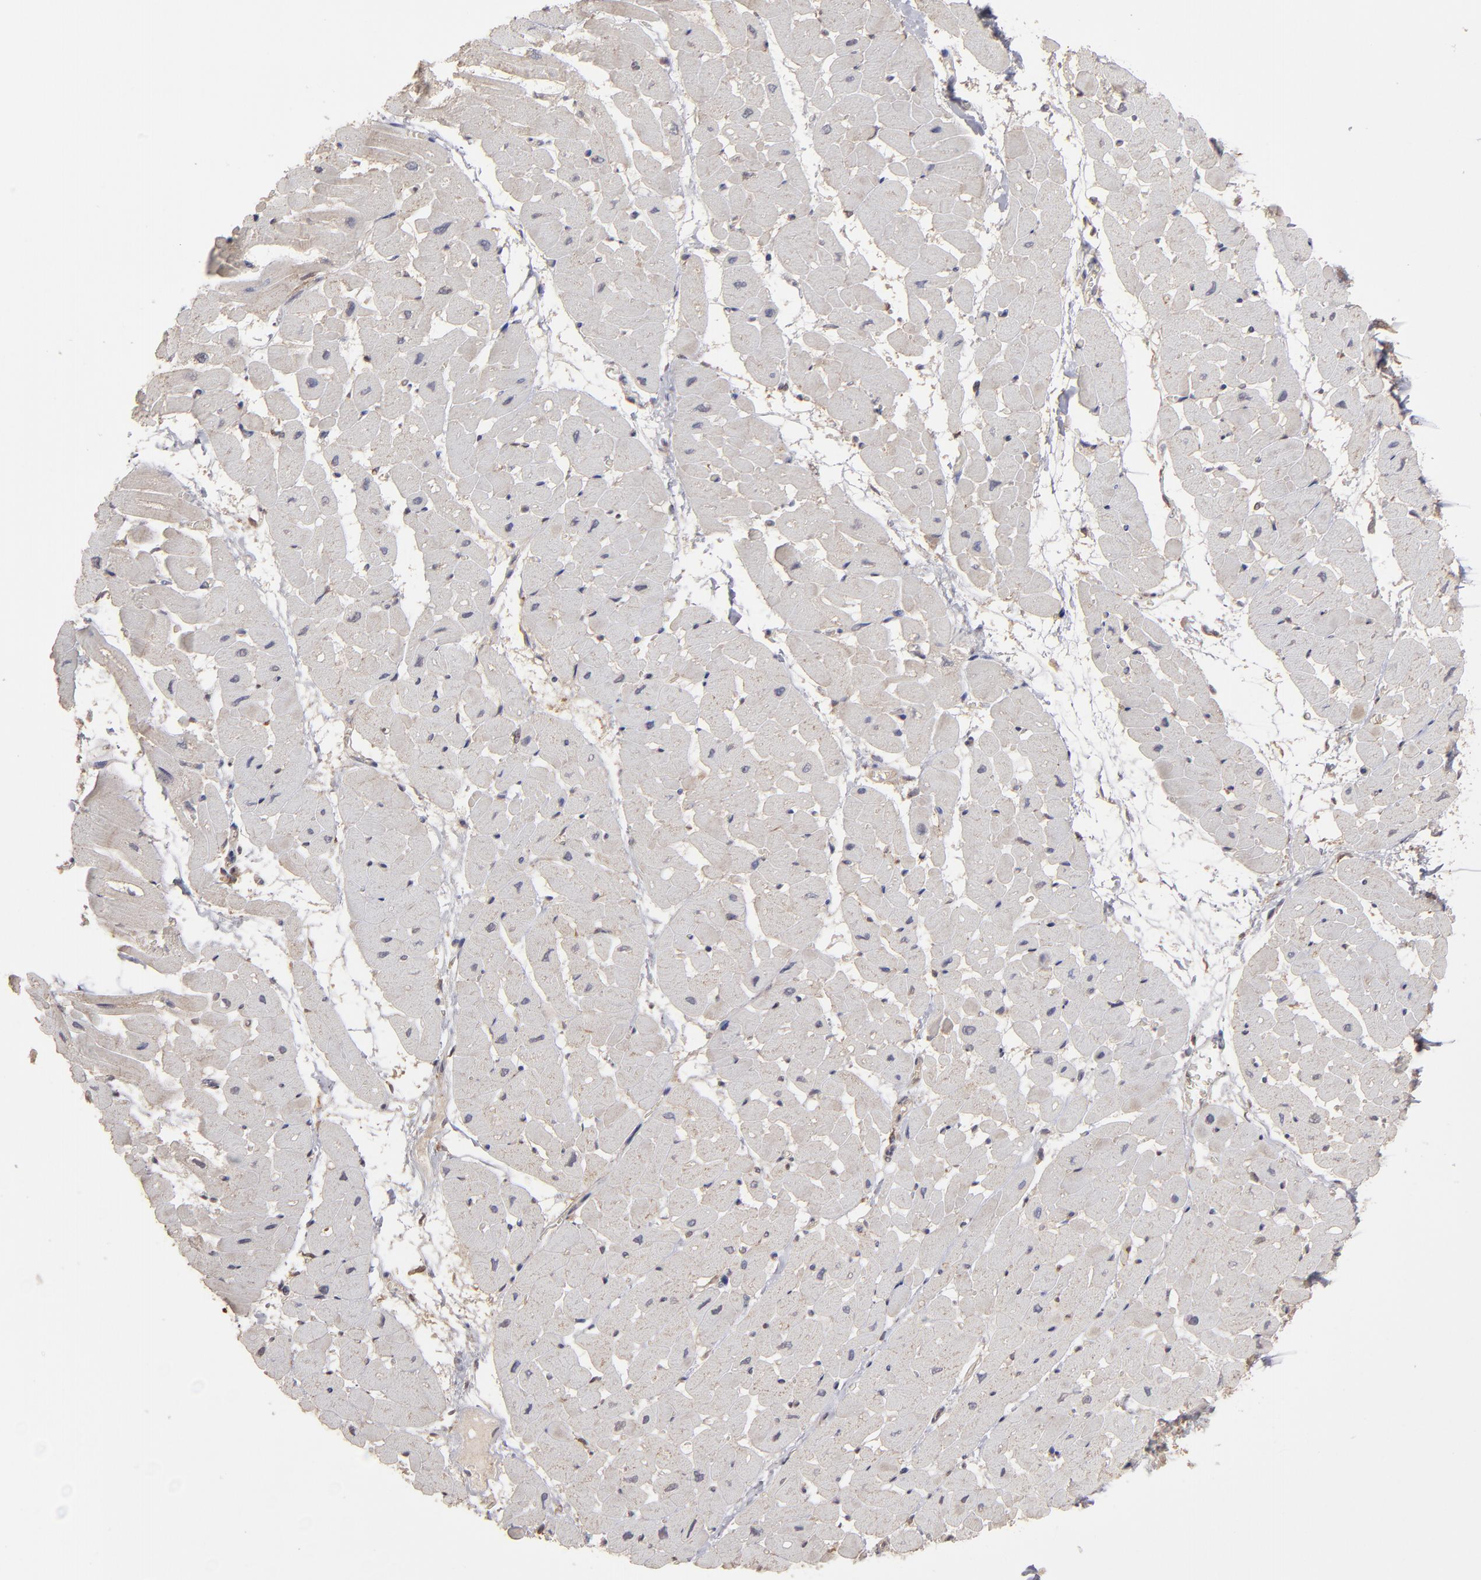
{"staining": {"intensity": "weak", "quantity": "25%-75%", "location": "cytoplasmic/membranous"}, "tissue": "heart muscle", "cell_type": "Cardiomyocytes", "image_type": "normal", "snomed": [{"axis": "morphology", "description": "Normal tissue, NOS"}, {"axis": "topography", "description": "Heart"}], "caption": "This micrograph exhibits IHC staining of normal human heart muscle, with low weak cytoplasmic/membranous positivity in approximately 25%-75% of cardiomyocytes.", "gene": "ITGB5", "patient": {"sex": "male", "age": 45}}